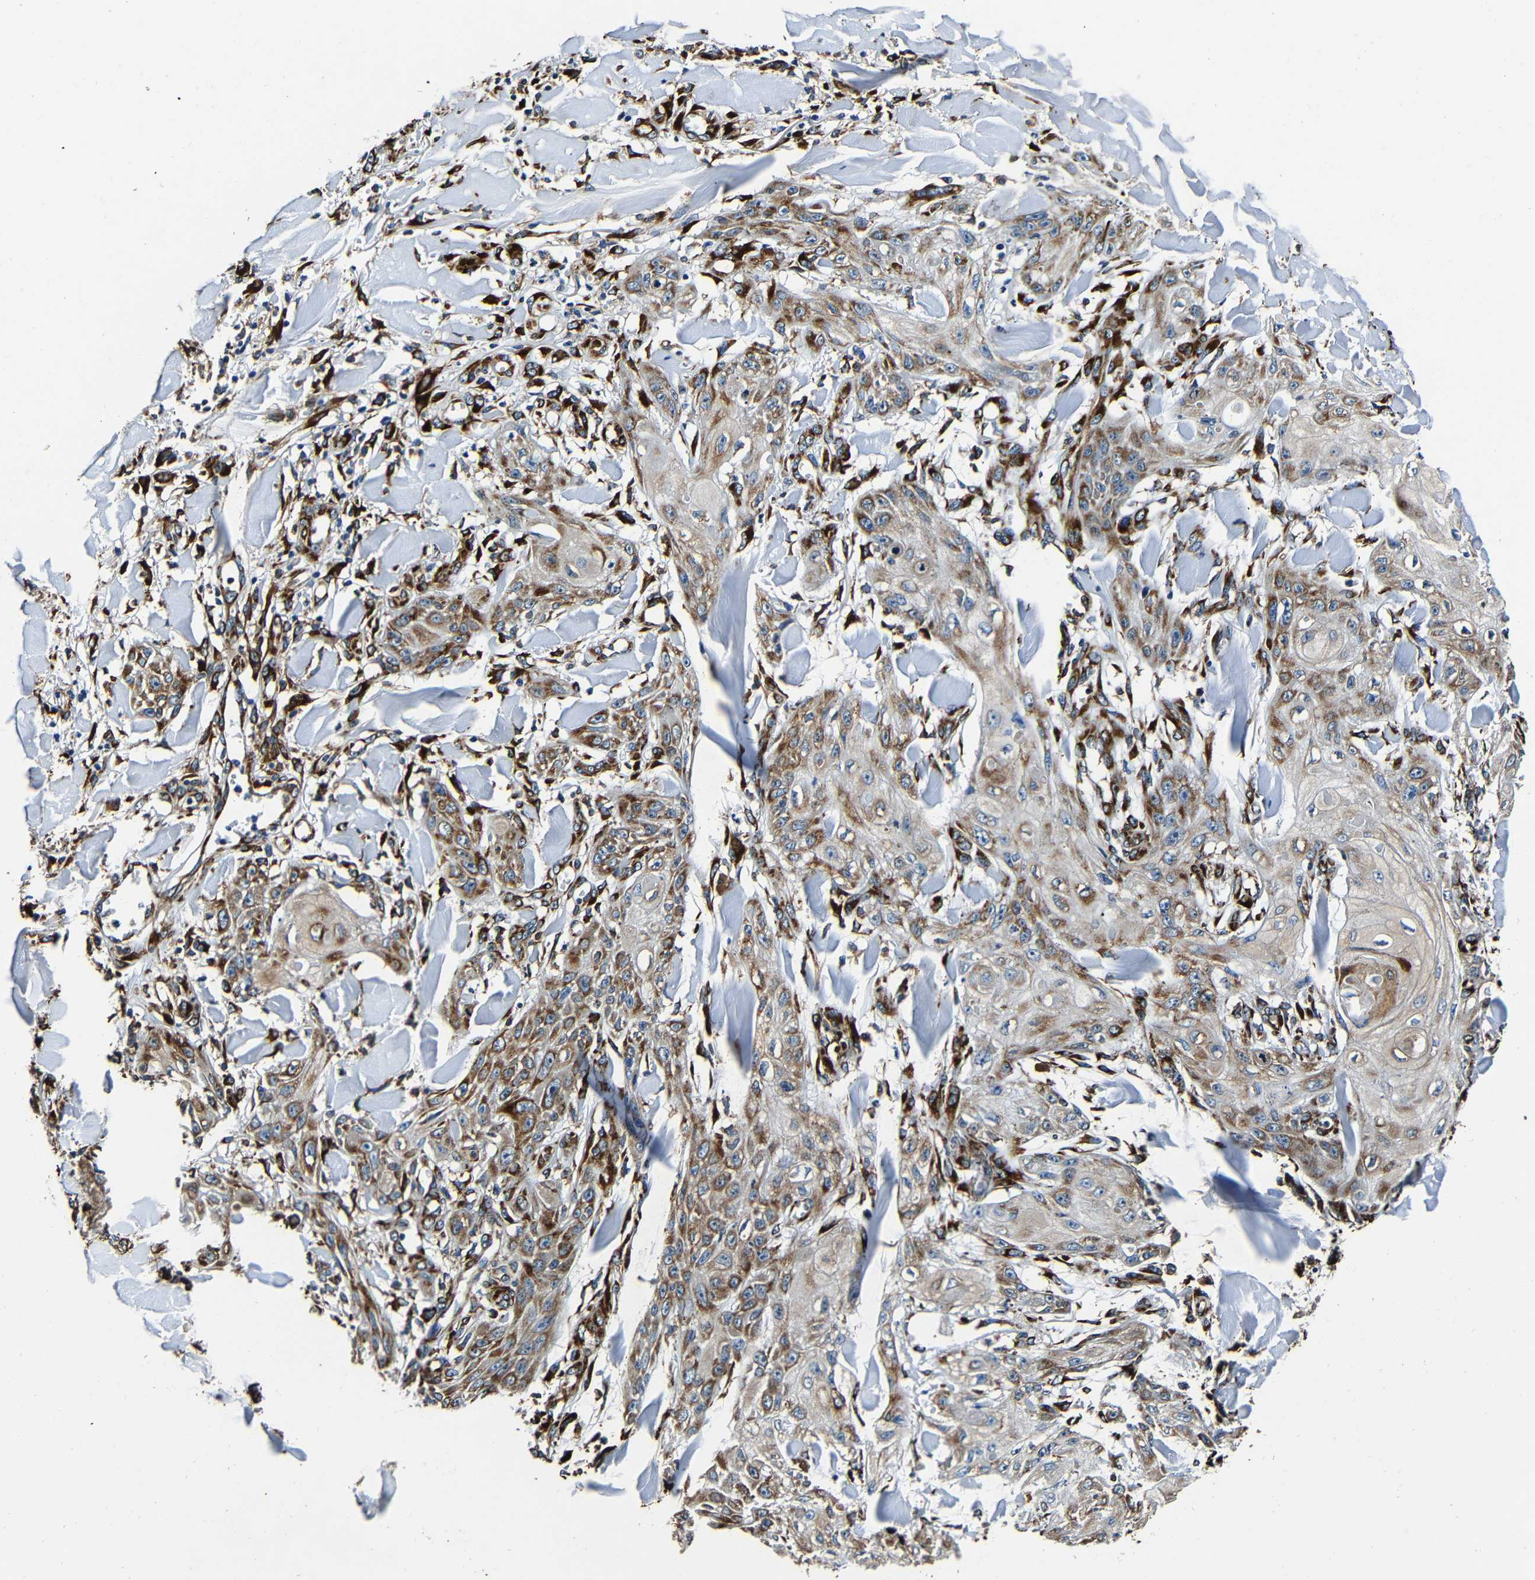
{"staining": {"intensity": "moderate", "quantity": ">75%", "location": "cytoplasmic/membranous"}, "tissue": "skin cancer", "cell_type": "Tumor cells", "image_type": "cancer", "snomed": [{"axis": "morphology", "description": "Squamous cell carcinoma, NOS"}, {"axis": "topography", "description": "Skin"}], "caption": "Squamous cell carcinoma (skin) stained with DAB immunohistochemistry (IHC) reveals medium levels of moderate cytoplasmic/membranous expression in about >75% of tumor cells. Ihc stains the protein in brown and the nuclei are stained blue.", "gene": "RRBP1", "patient": {"sex": "male", "age": 74}}